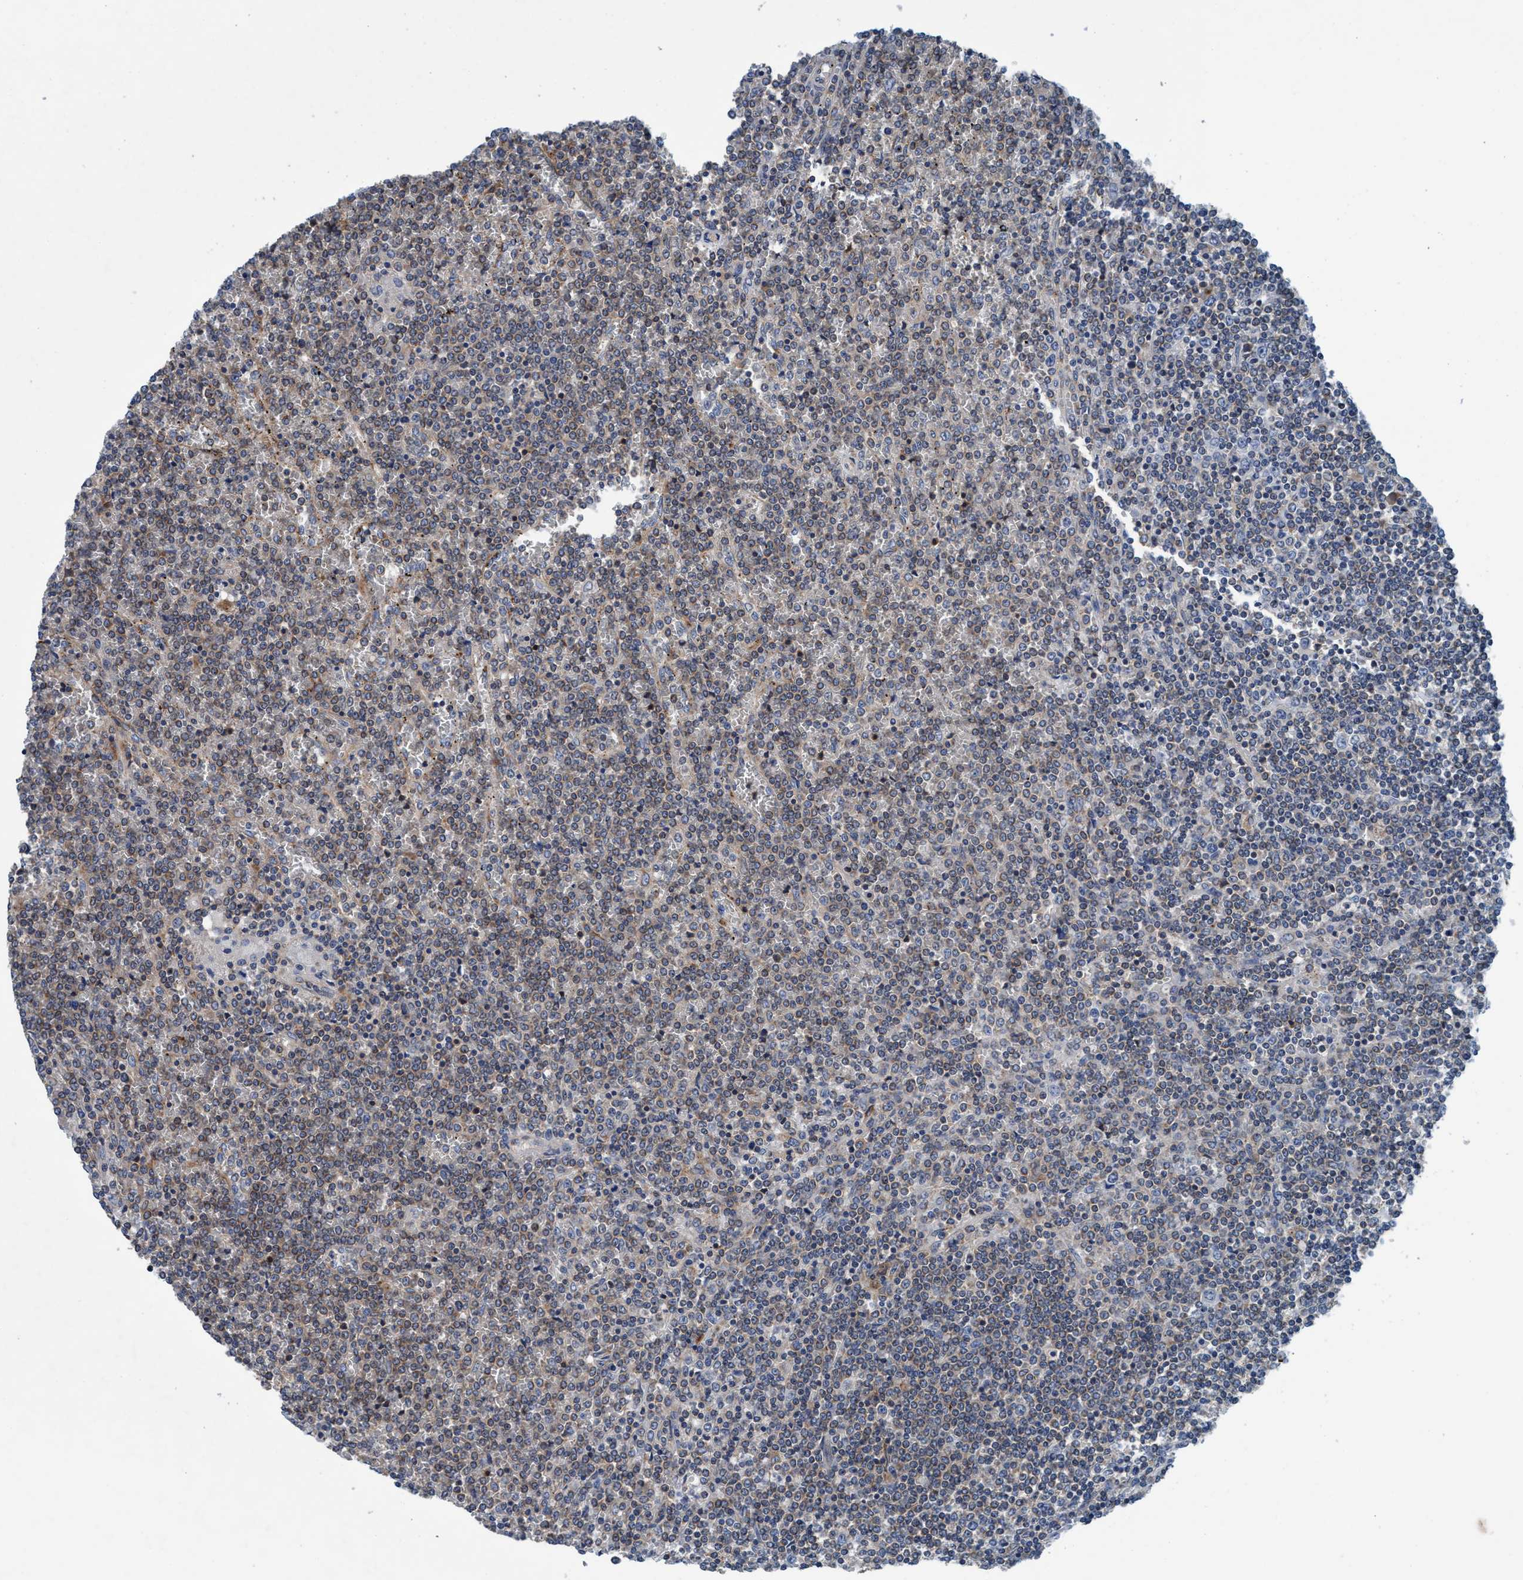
{"staining": {"intensity": "weak", "quantity": "25%-75%", "location": "cytoplasmic/membranous"}, "tissue": "lymphoma", "cell_type": "Tumor cells", "image_type": "cancer", "snomed": [{"axis": "morphology", "description": "Malignant lymphoma, non-Hodgkin's type, Low grade"}, {"axis": "topography", "description": "Spleen"}], "caption": "This is an image of immunohistochemistry (IHC) staining of lymphoma, which shows weak positivity in the cytoplasmic/membranous of tumor cells.", "gene": "ENDOG", "patient": {"sex": "female", "age": 19}}